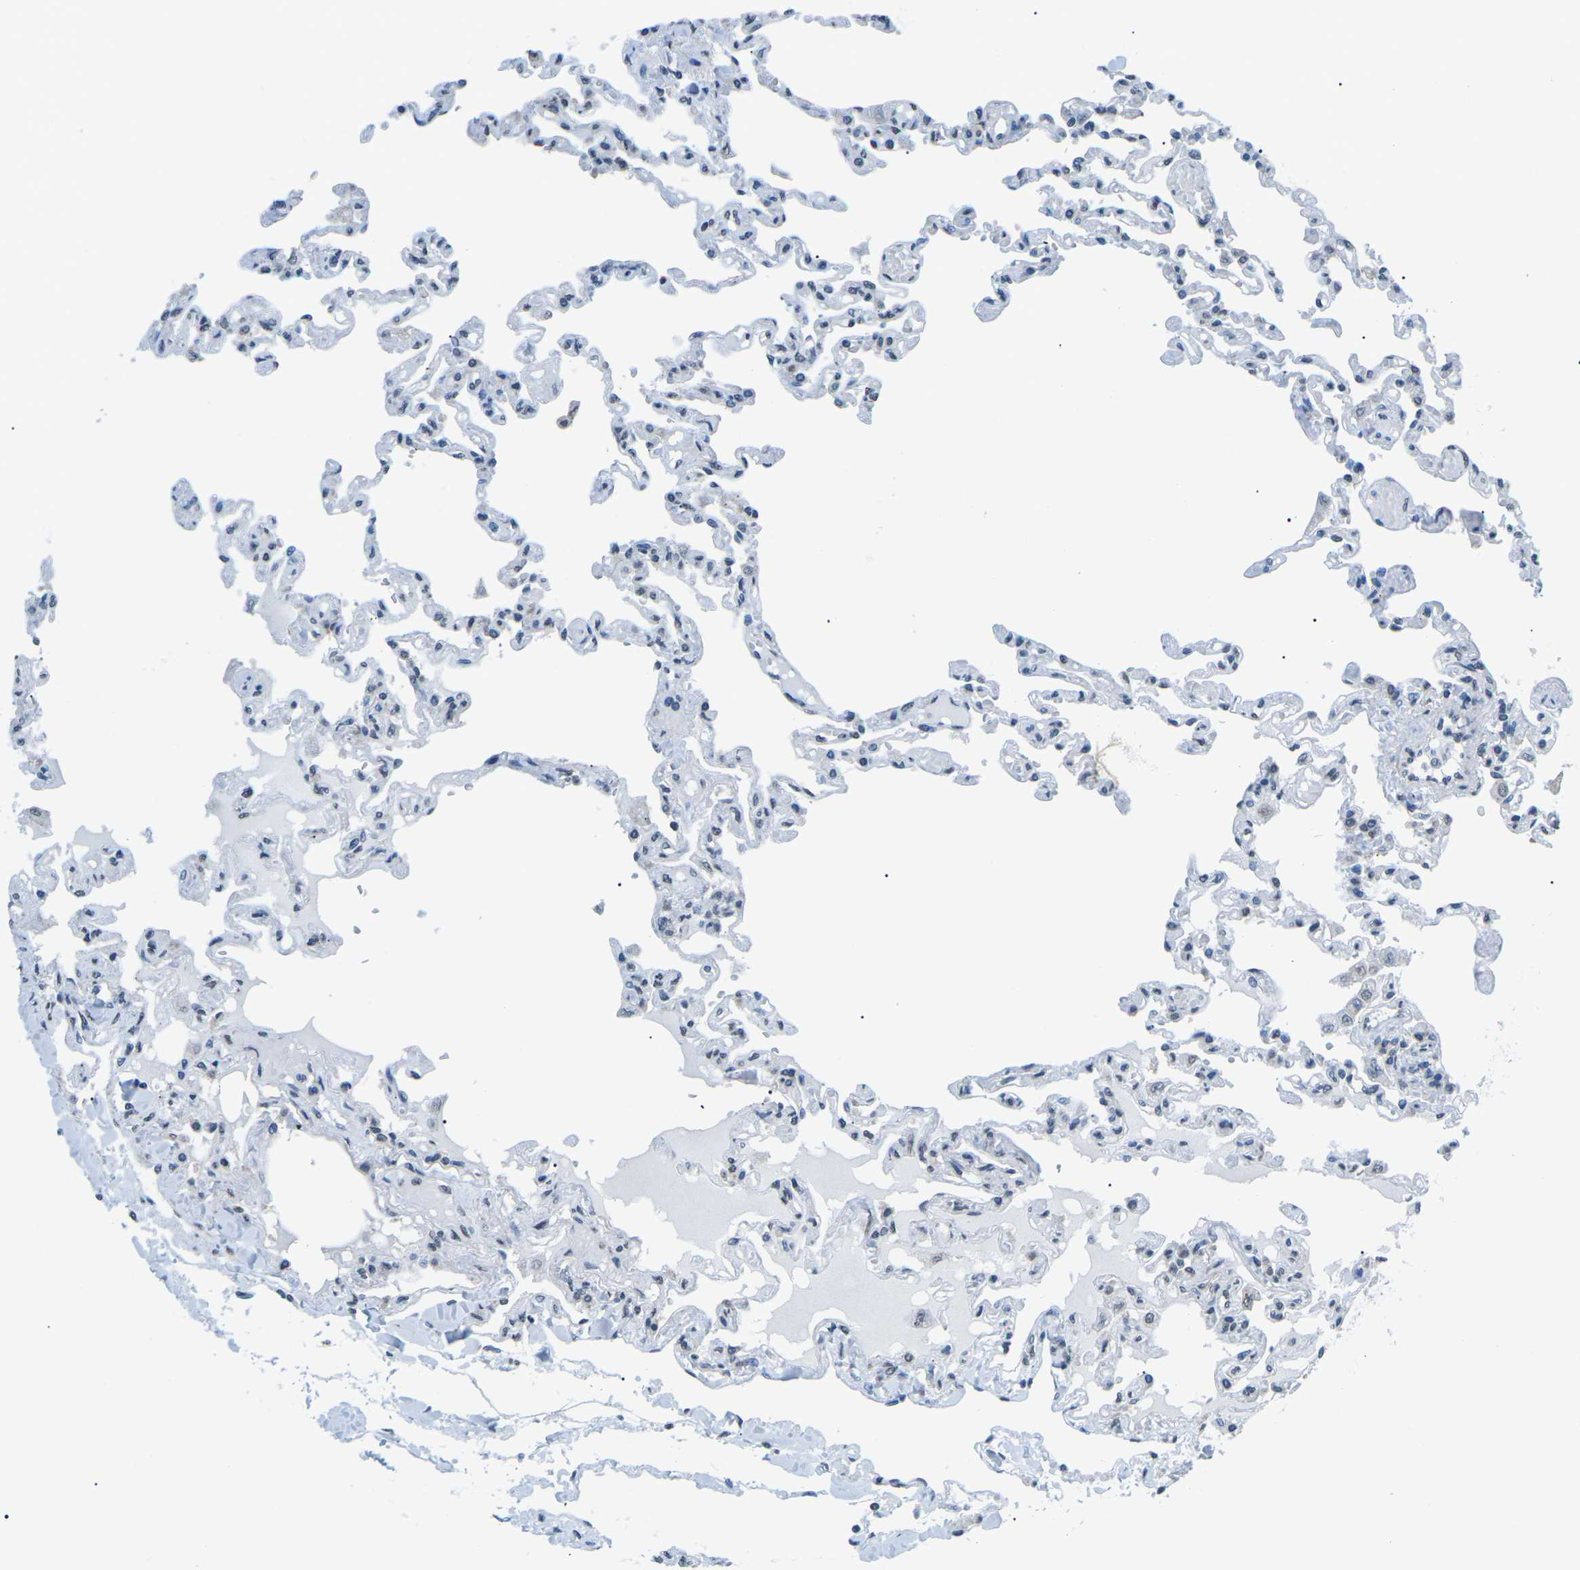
{"staining": {"intensity": "weak", "quantity": "<25%", "location": "cytoplasmic/membranous"}, "tissue": "lung", "cell_type": "Alveolar cells", "image_type": "normal", "snomed": [{"axis": "morphology", "description": "Normal tissue, NOS"}, {"axis": "topography", "description": "Lung"}], "caption": "High magnification brightfield microscopy of unremarkable lung stained with DAB (brown) and counterstained with hematoxylin (blue): alveolar cells show no significant expression. (Immunohistochemistry, brightfield microscopy, high magnification).", "gene": "TFR2", "patient": {"sex": "male", "age": 21}}